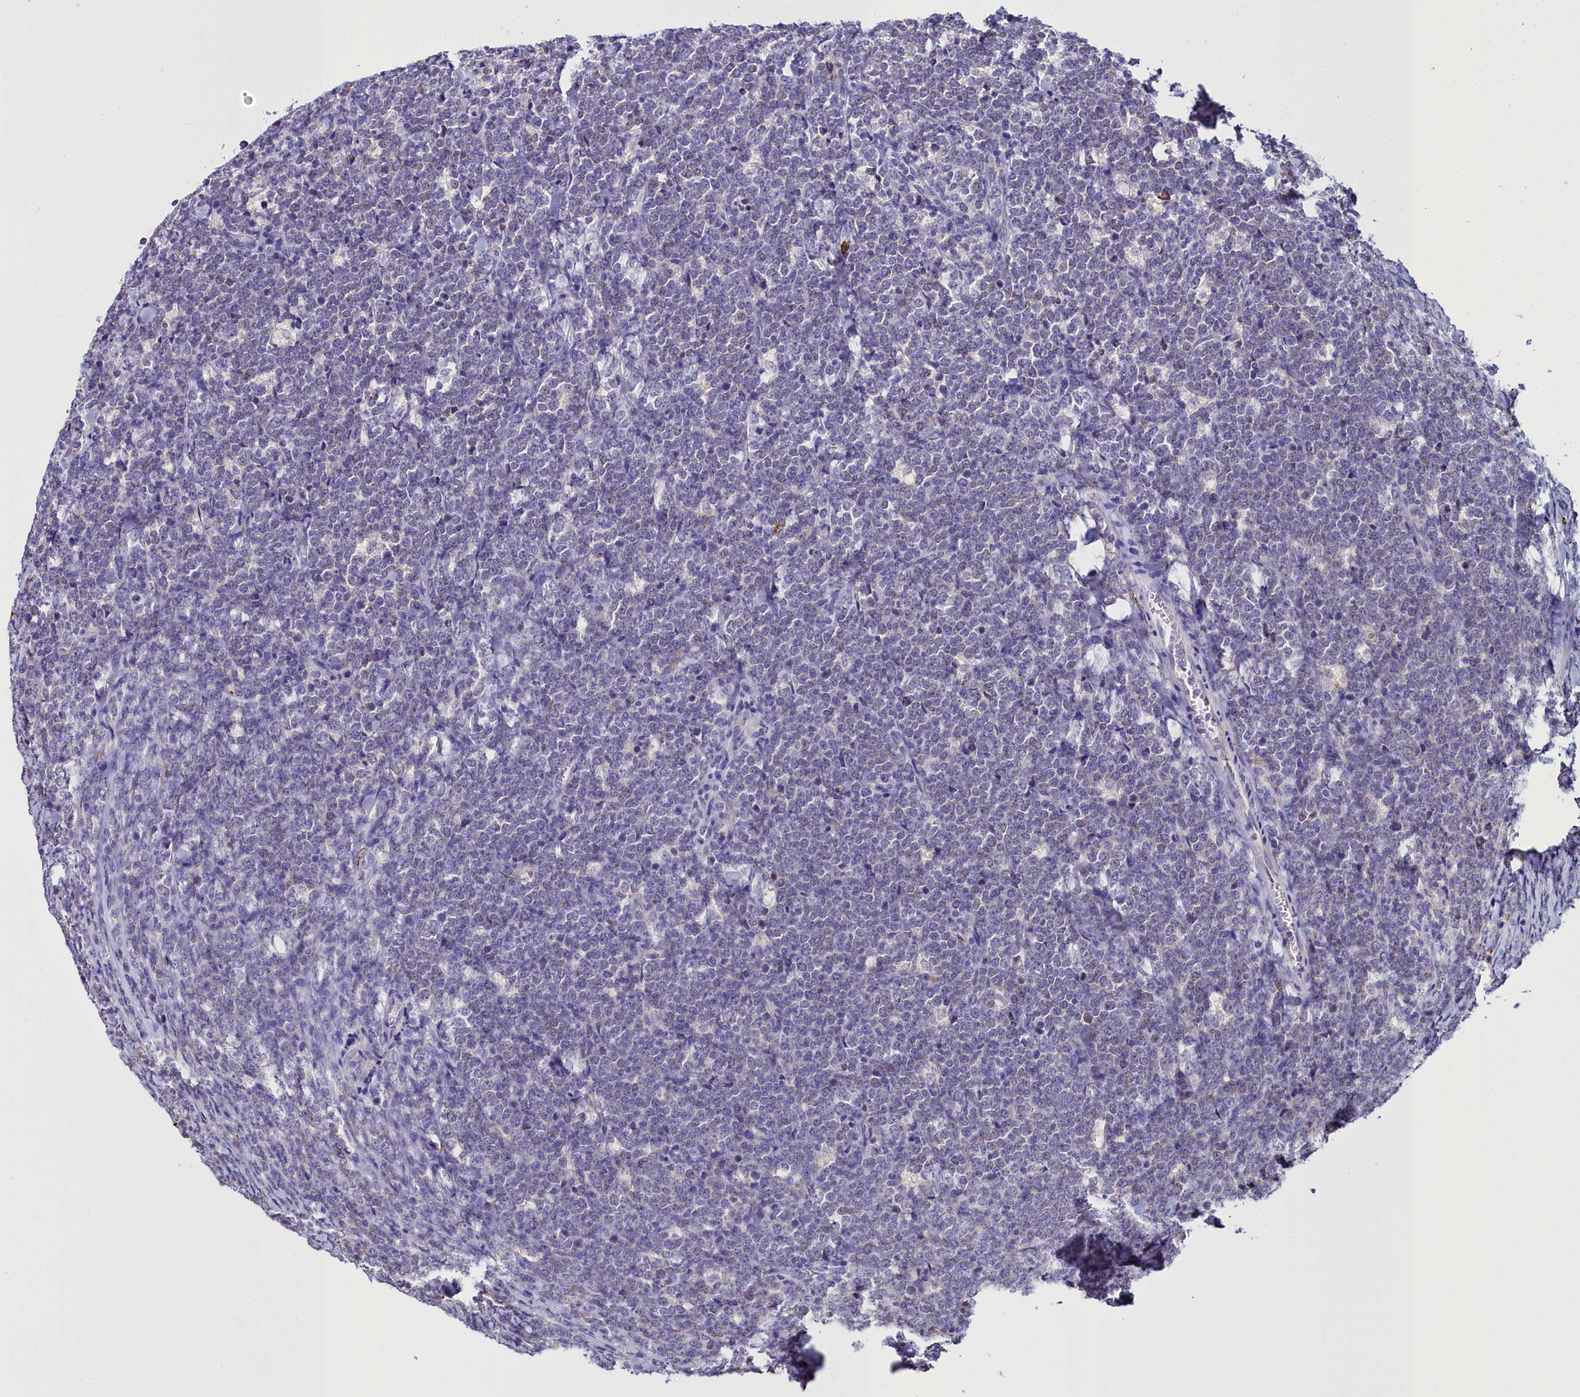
{"staining": {"intensity": "negative", "quantity": "none", "location": "none"}, "tissue": "lymphoma", "cell_type": "Tumor cells", "image_type": "cancer", "snomed": [{"axis": "morphology", "description": "Malignant lymphoma, non-Hodgkin's type, High grade"}, {"axis": "topography", "description": "Small intestine"}], "caption": "This is a micrograph of immunohistochemistry staining of lymphoma, which shows no positivity in tumor cells. The staining is performed using DAB brown chromogen with nuclei counter-stained in using hematoxylin.", "gene": "TXNDC5", "patient": {"sex": "male", "age": 8}}